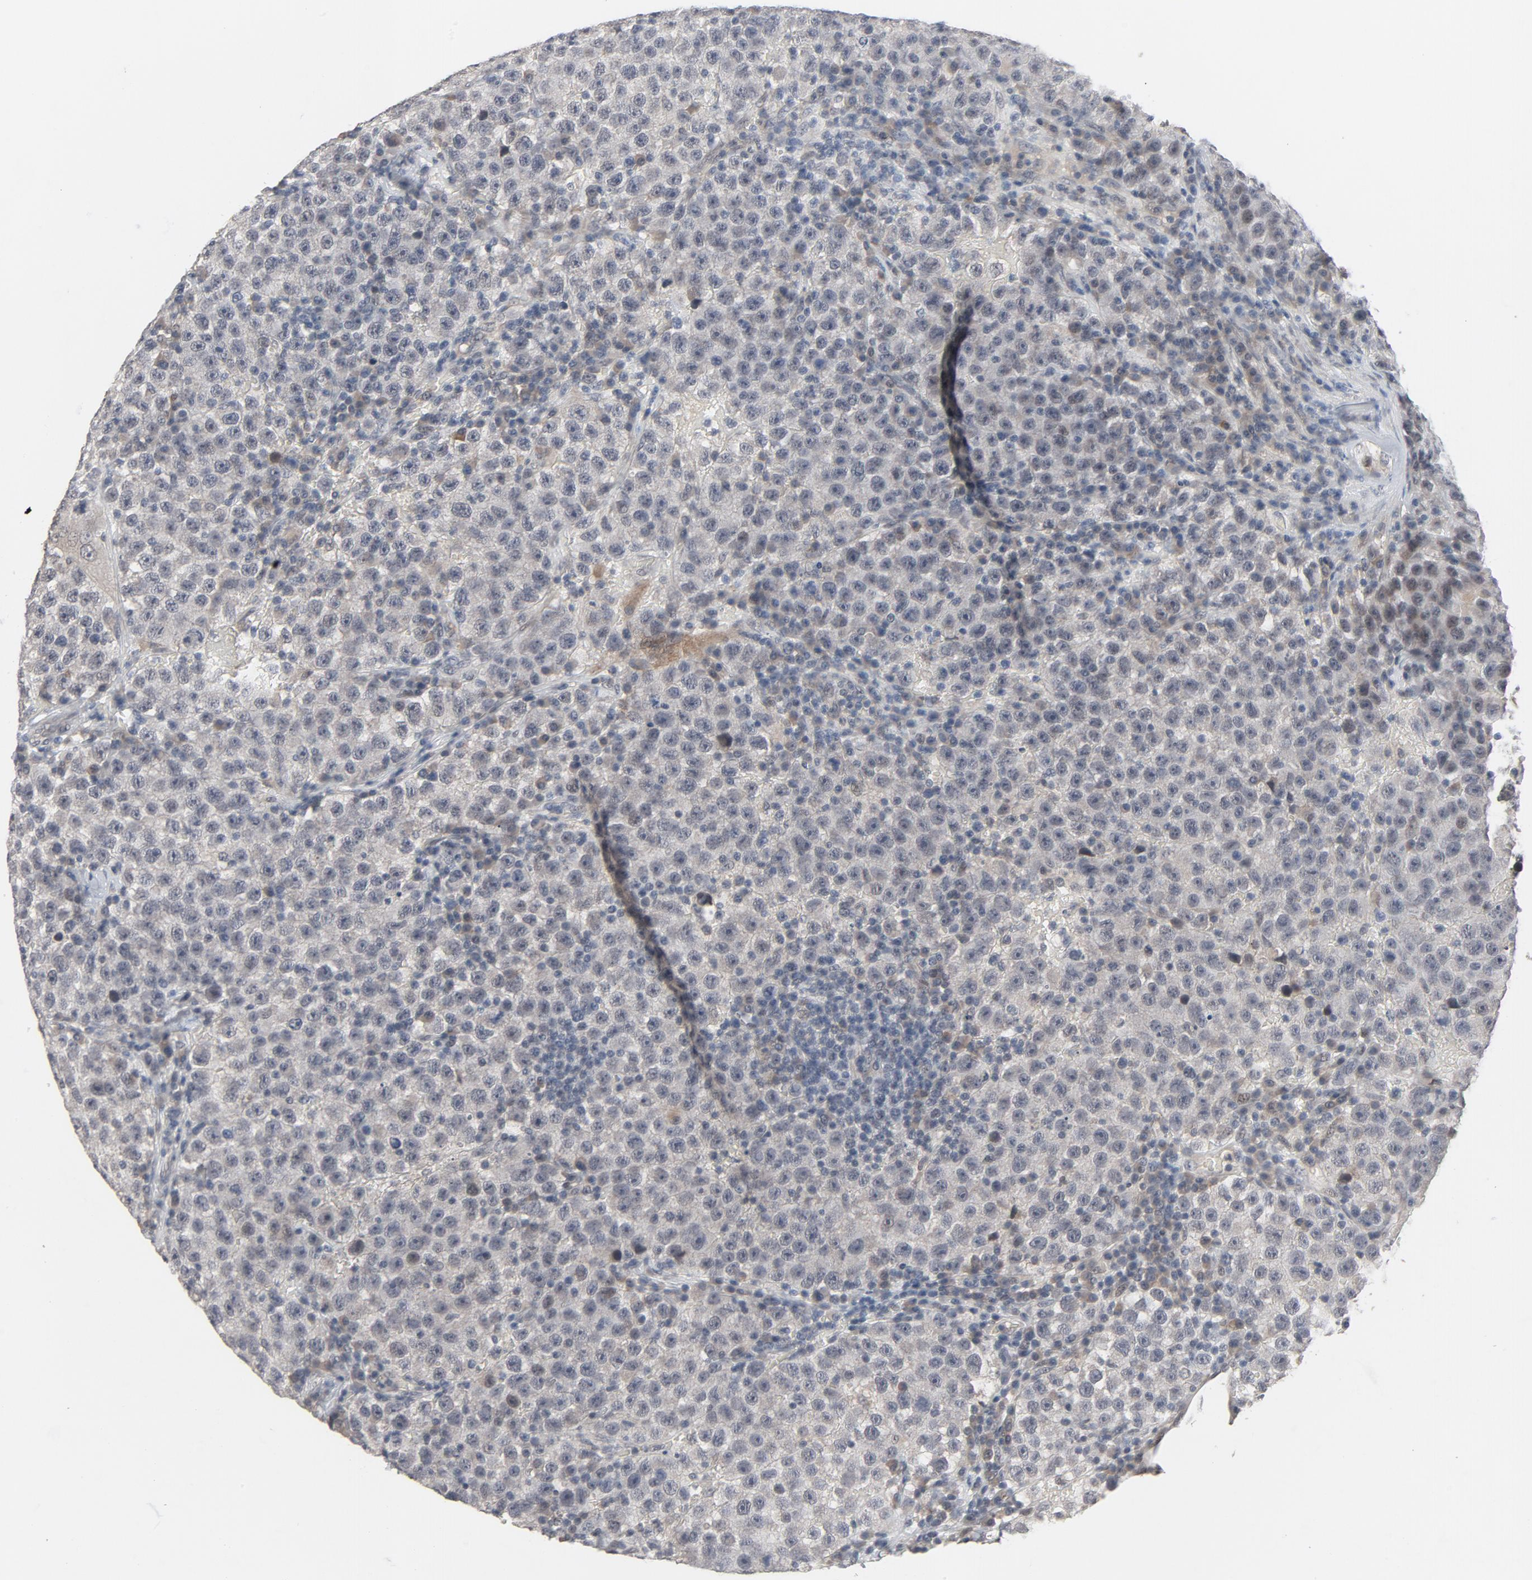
{"staining": {"intensity": "negative", "quantity": "none", "location": "none"}, "tissue": "testis cancer", "cell_type": "Tumor cells", "image_type": "cancer", "snomed": [{"axis": "morphology", "description": "Seminoma, NOS"}, {"axis": "topography", "description": "Testis"}], "caption": "Testis seminoma was stained to show a protein in brown. There is no significant positivity in tumor cells.", "gene": "MT3", "patient": {"sex": "male", "age": 22}}